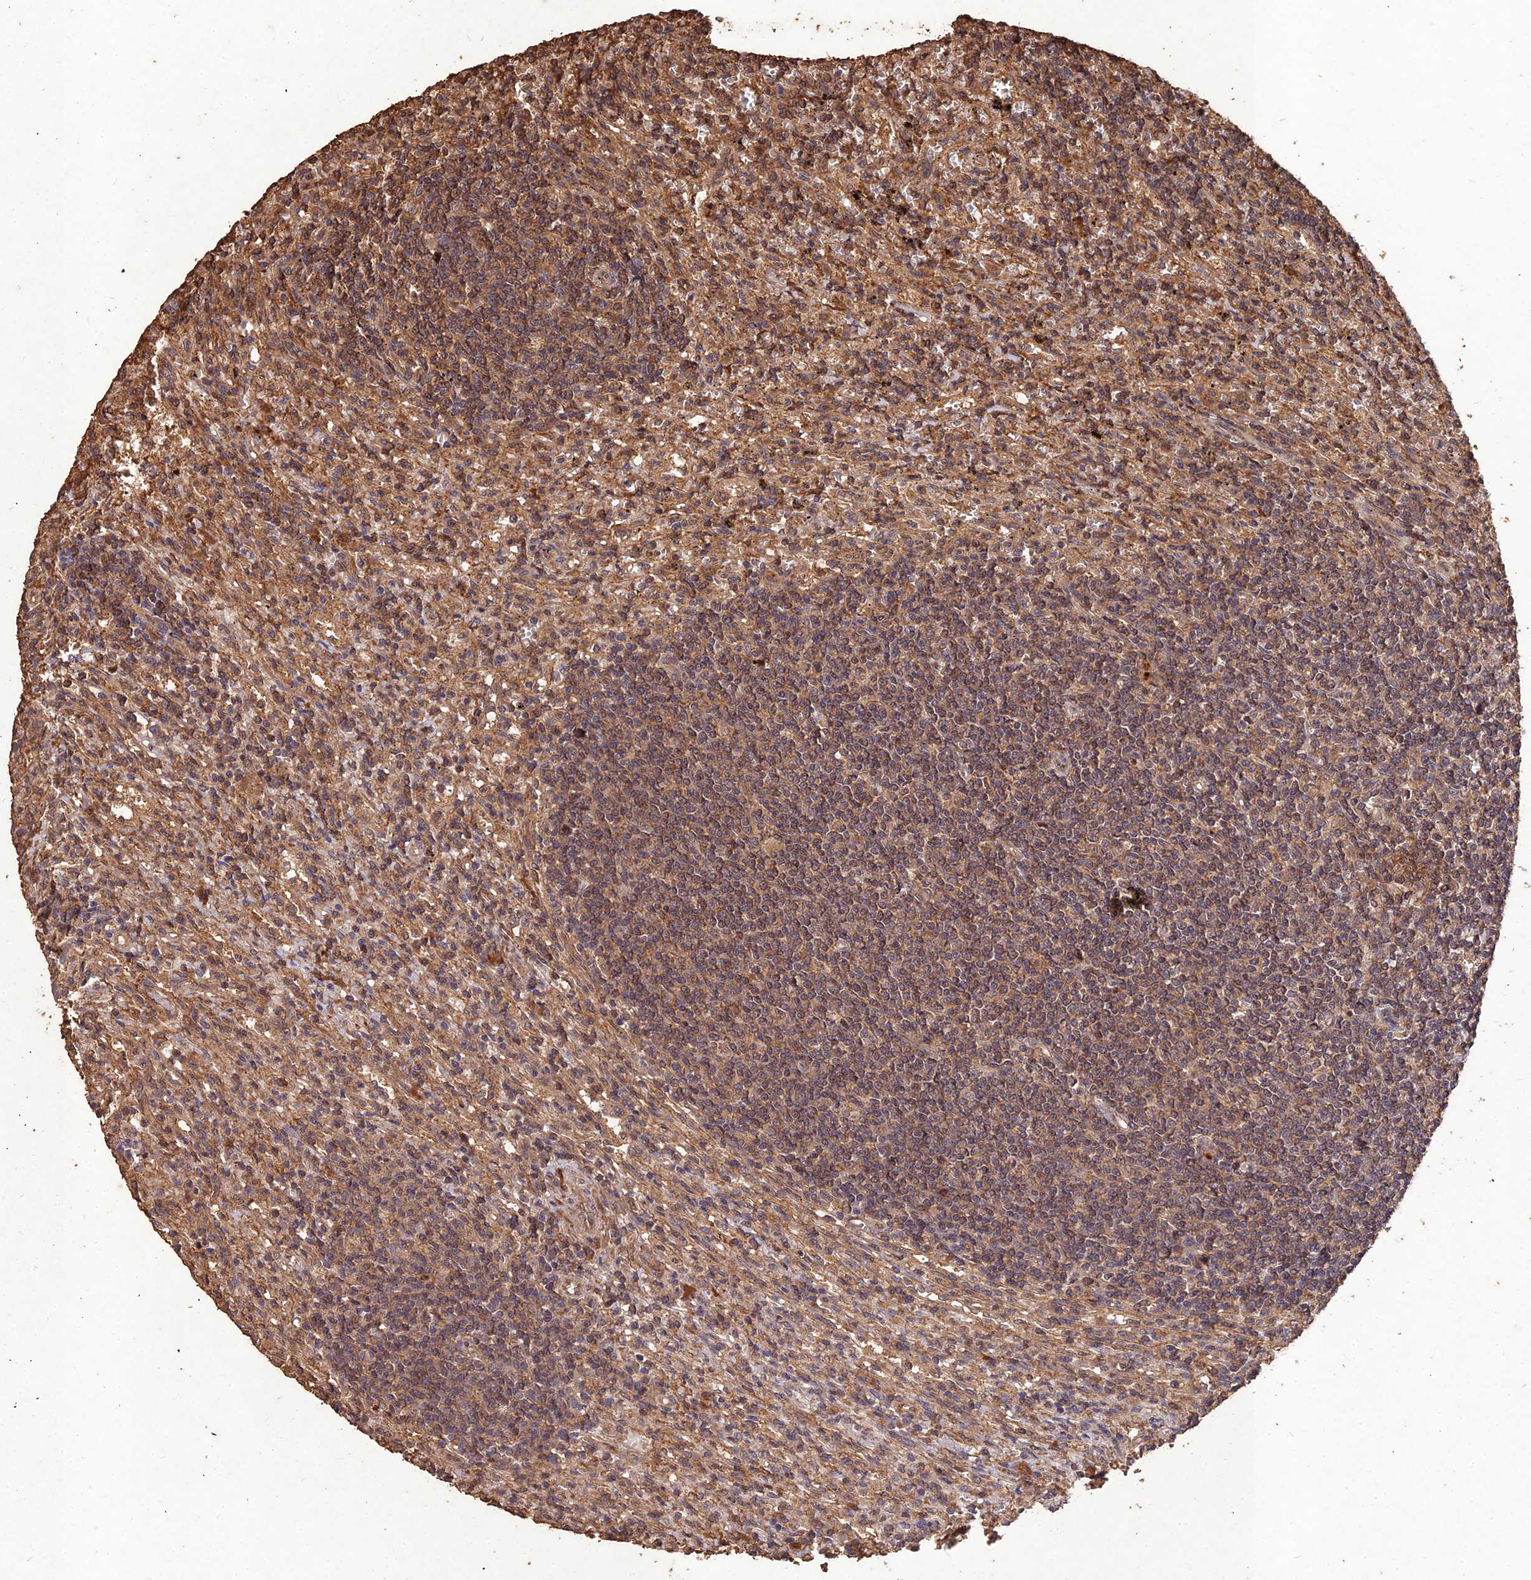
{"staining": {"intensity": "moderate", "quantity": "25%-75%", "location": "cytoplasmic/membranous"}, "tissue": "lymphoma", "cell_type": "Tumor cells", "image_type": "cancer", "snomed": [{"axis": "morphology", "description": "Malignant lymphoma, non-Hodgkin's type, Low grade"}, {"axis": "topography", "description": "Spleen"}], "caption": "The immunohistochemical stain shows moderate cytoplasmic/membranous positivity in tumor cells of malignant lymphoma, non-Hodgkin's type (low-grade) tissue.", "gene": "SYMPK", "patient": {"sex": "male", "age": 76}}